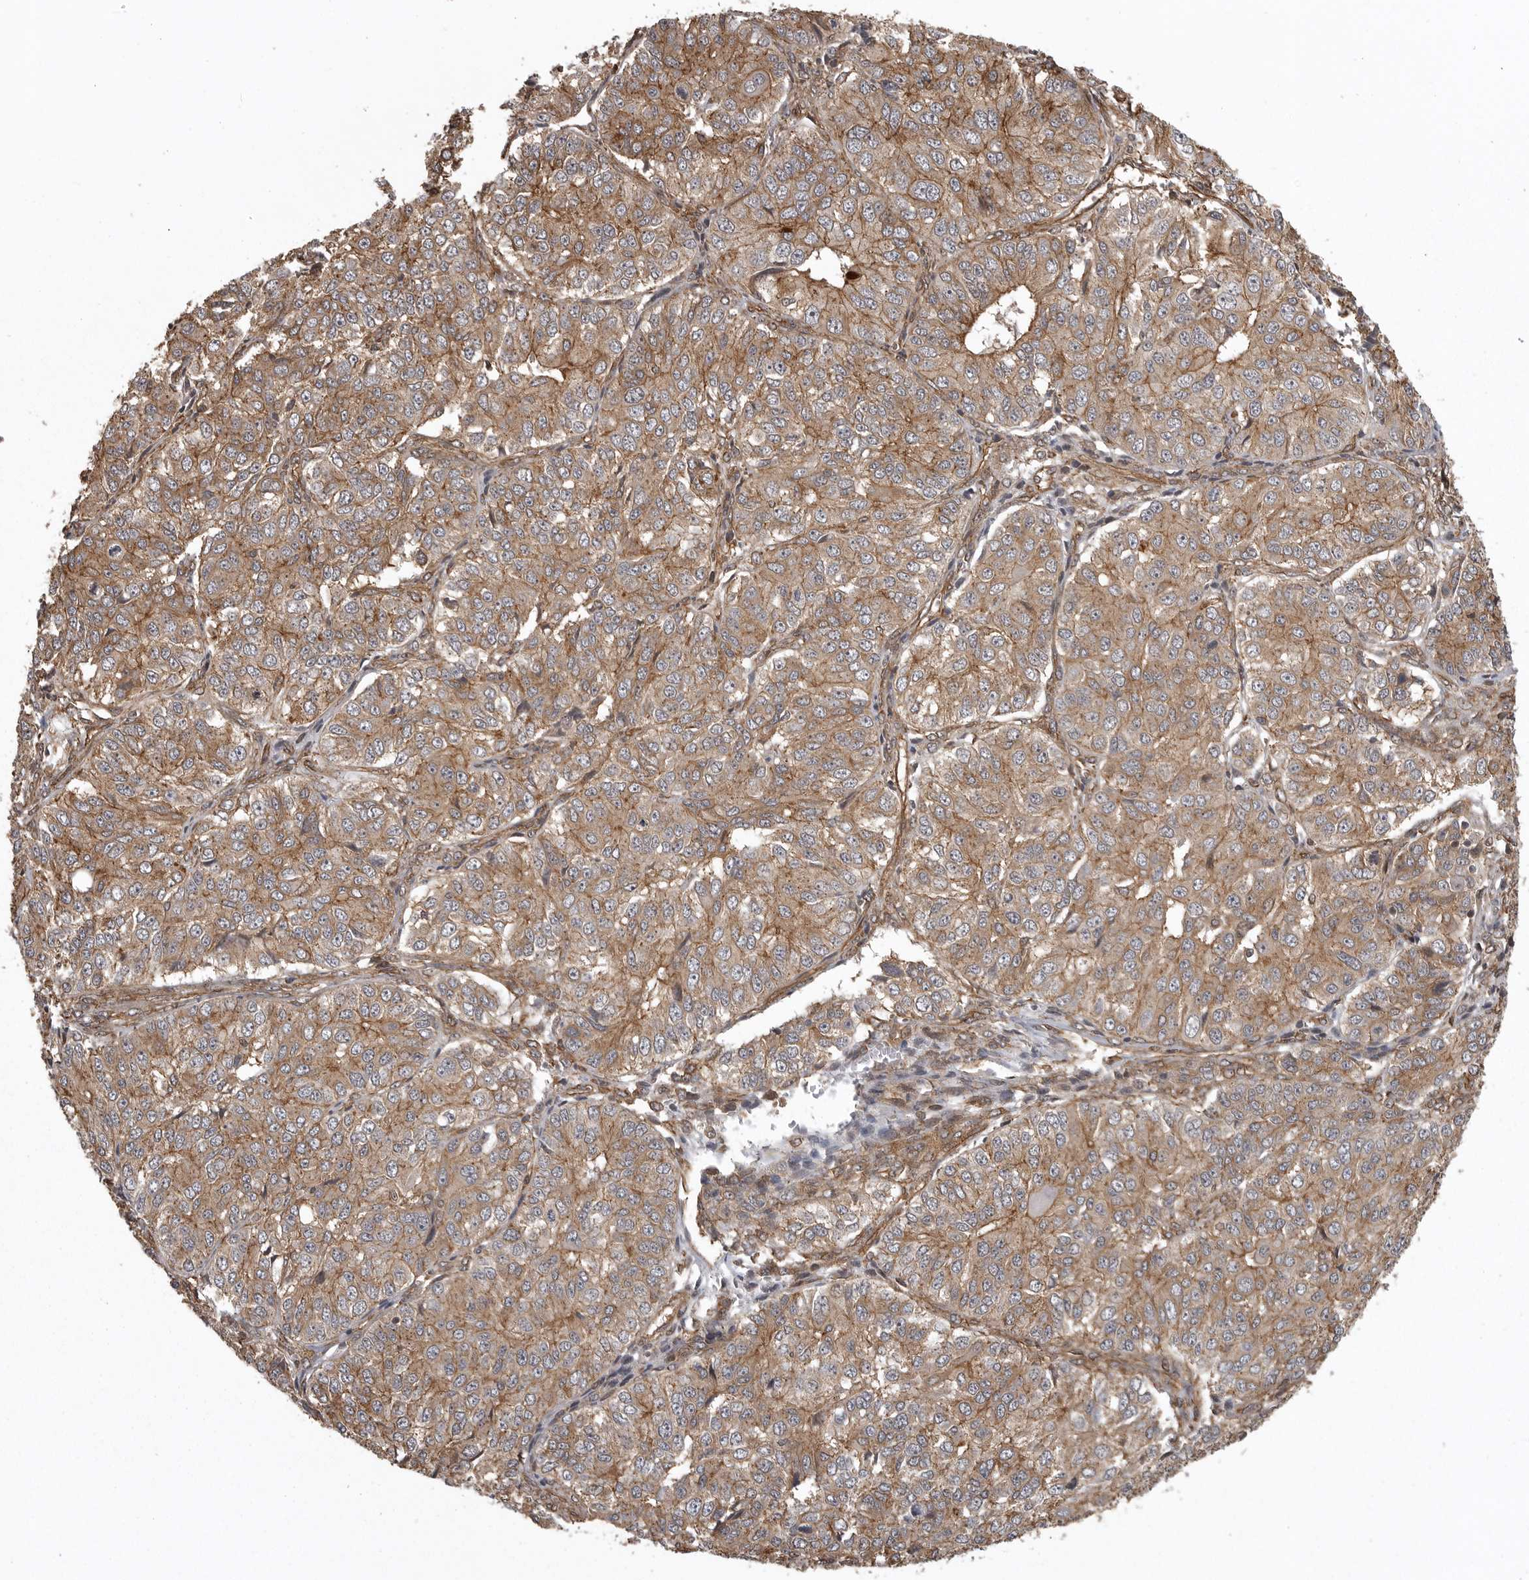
{"staining": {"intensity": "moderate", "quantity": ">75%", "location": "cytoplasmic/membranous"}, "tissue": "ovarian cancer", "cell_type": "Tumor cells", "image_type": "cancer", "snomed": [{"axis": "morphology", "description": "Carcinoma, endometroid"}, {"axis": "topography", "description": "Ovary"}], "caption": "Immunohistochemical staining of ovarian cancer (endometroid carcinoma) reveals medium levels of moderate cytoplasmic/membranous protein expression in about >75% of tumor cells.", "gene": "DNAJC8", "patient": {"sex": "female", "age": 51}}